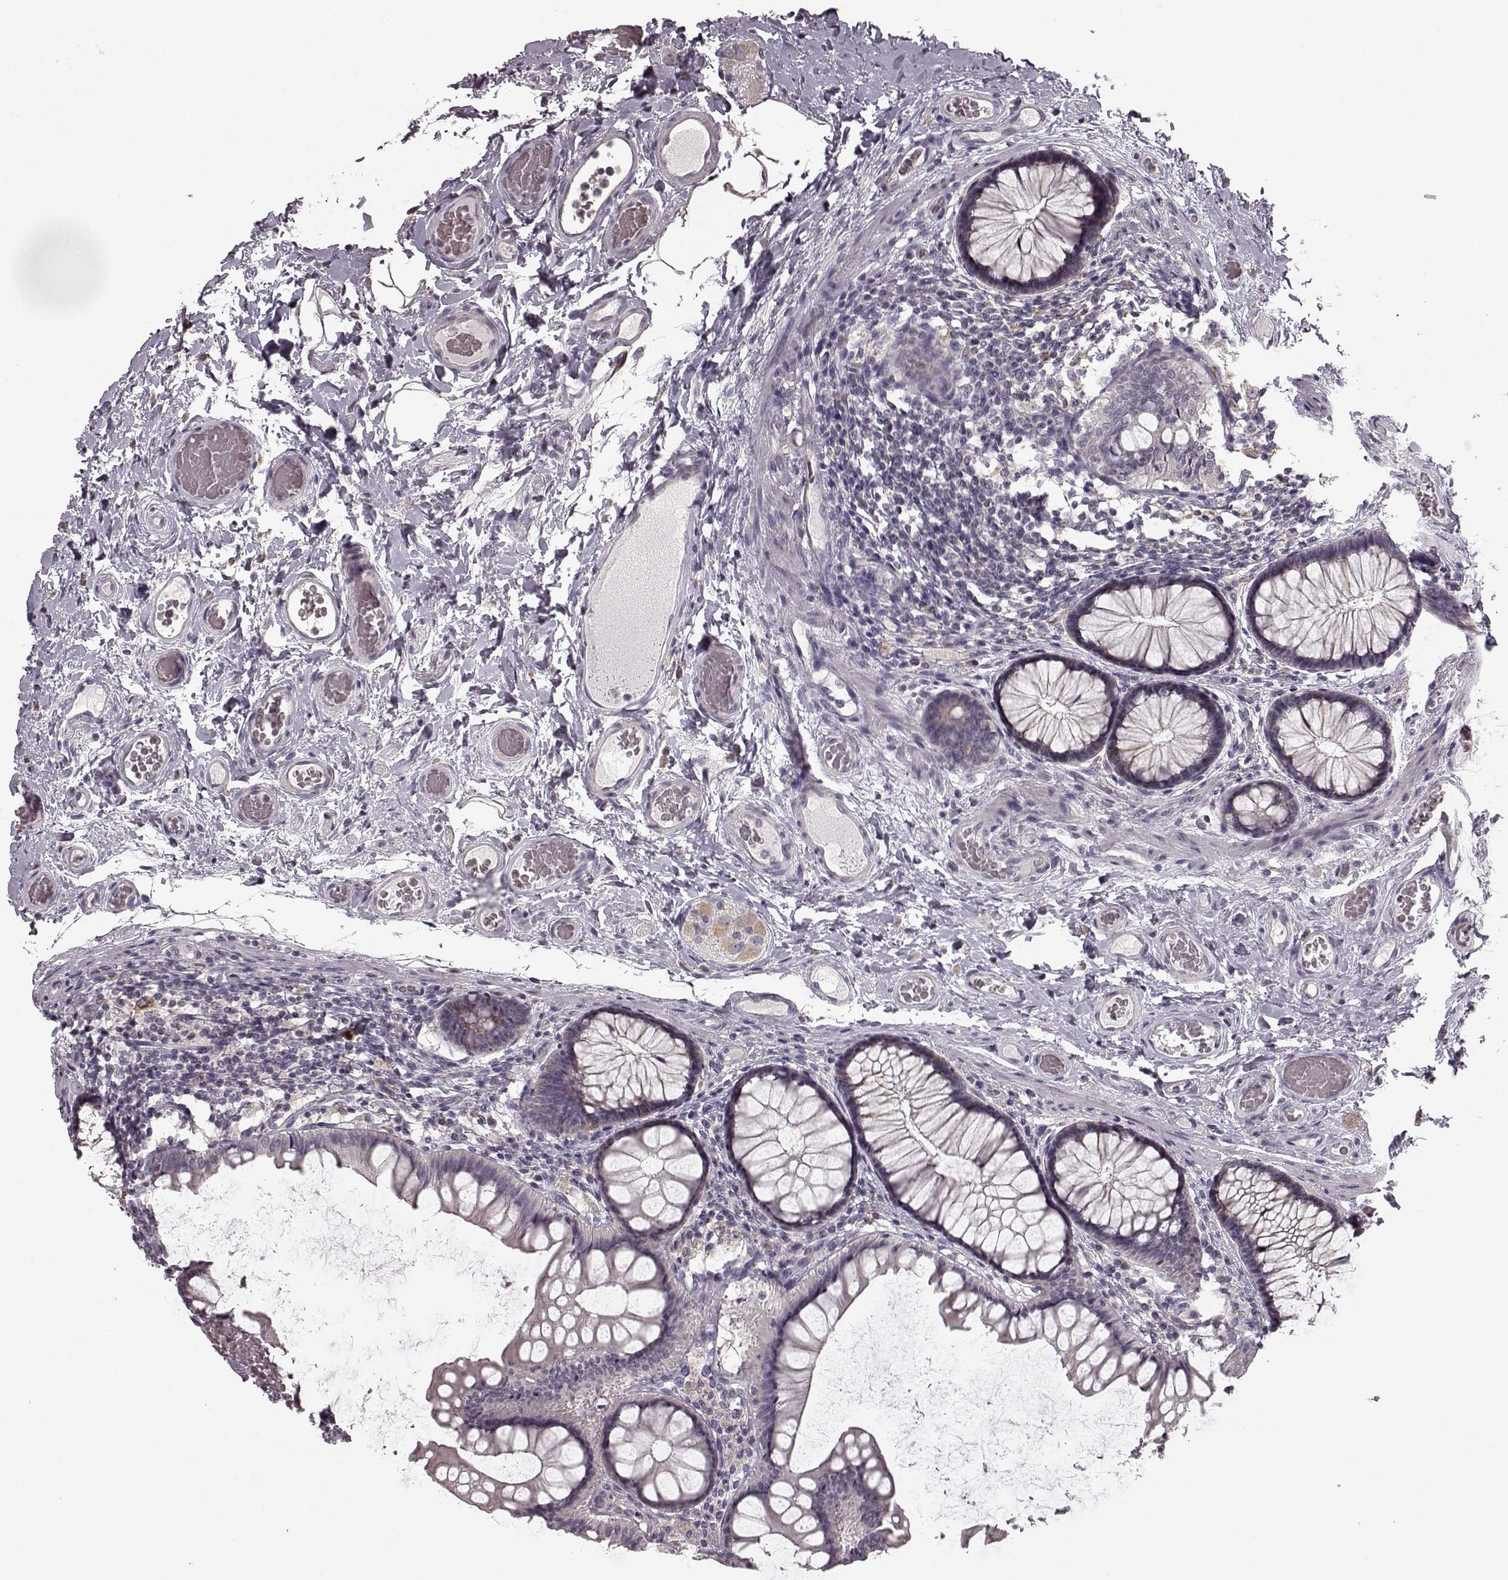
{"staining": {"intensity": "negative", "quantity": "none", "location": "none"}, "tissue": "colon", "cell_type": "Endothelial cells", "image_type": "normal", "snomed": [{"axis": "morphology", "description": "Normal tissue, NOS"}, {"axis": "topography", "description": "Colon"}], "caption": "This micrograph is of benign colon stained with IHC to label a protein in brown with the nuclei are counter-stained blue. There is no staining in endothelial cells.", "gene": "HMMR", "patient": {"sex": "female", "age": 65}}